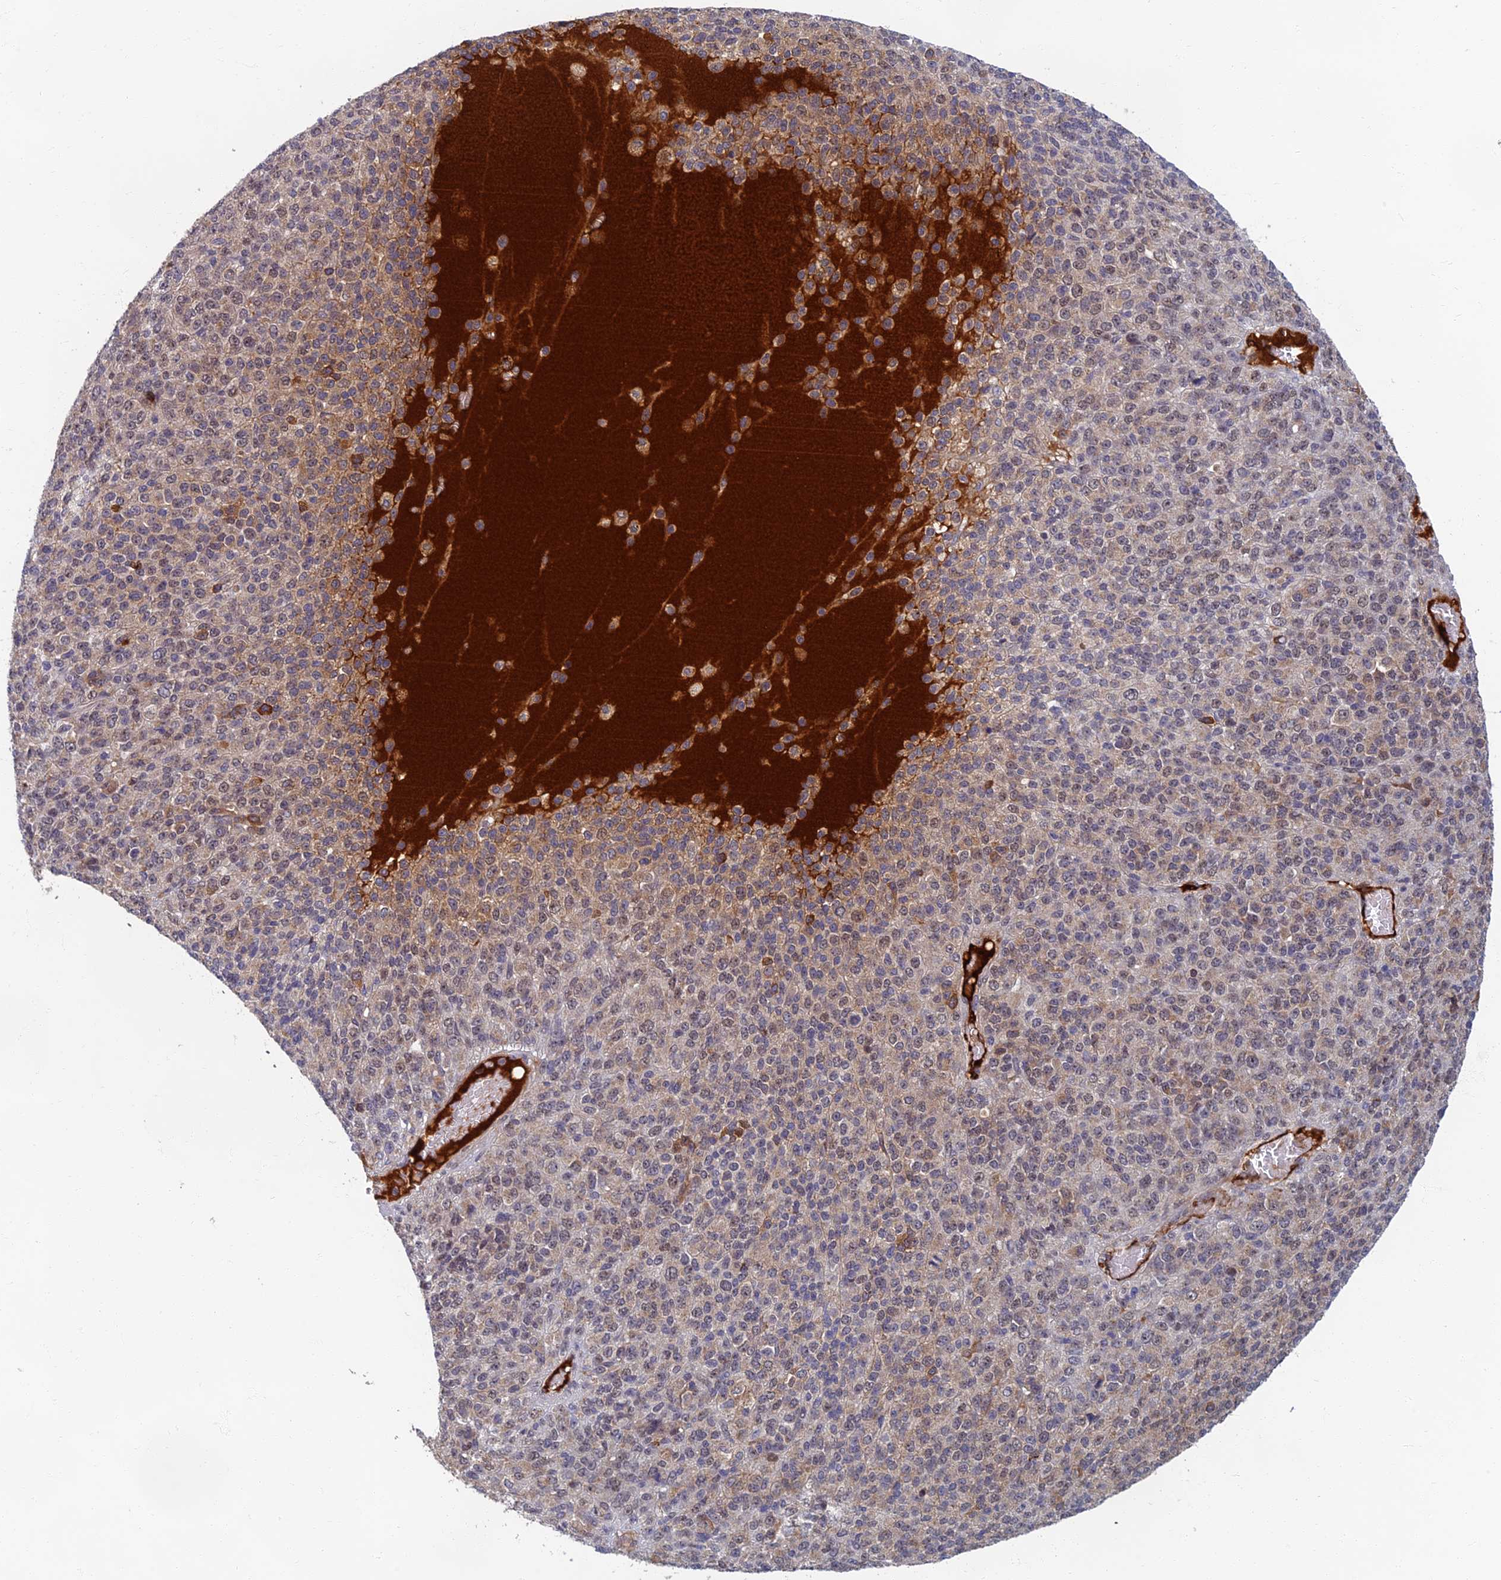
{"staining": {"intensity": "weak", "quantity": "<25%", "location": "nuclear"}, "tissue": "melanoma", "cell_type": "Tumor cells", "image_type": "cancer", "snomed": [{"axis": "morphology", "description": "Malignant melanoma, Metastatic site"}, {"axis": "topography", "description": "Brain"}], "caption": "There is no significant positivity in tumor cells of melanoma.", "gene": "EARS2", "patient": {"sex": "female", "age": 56}}